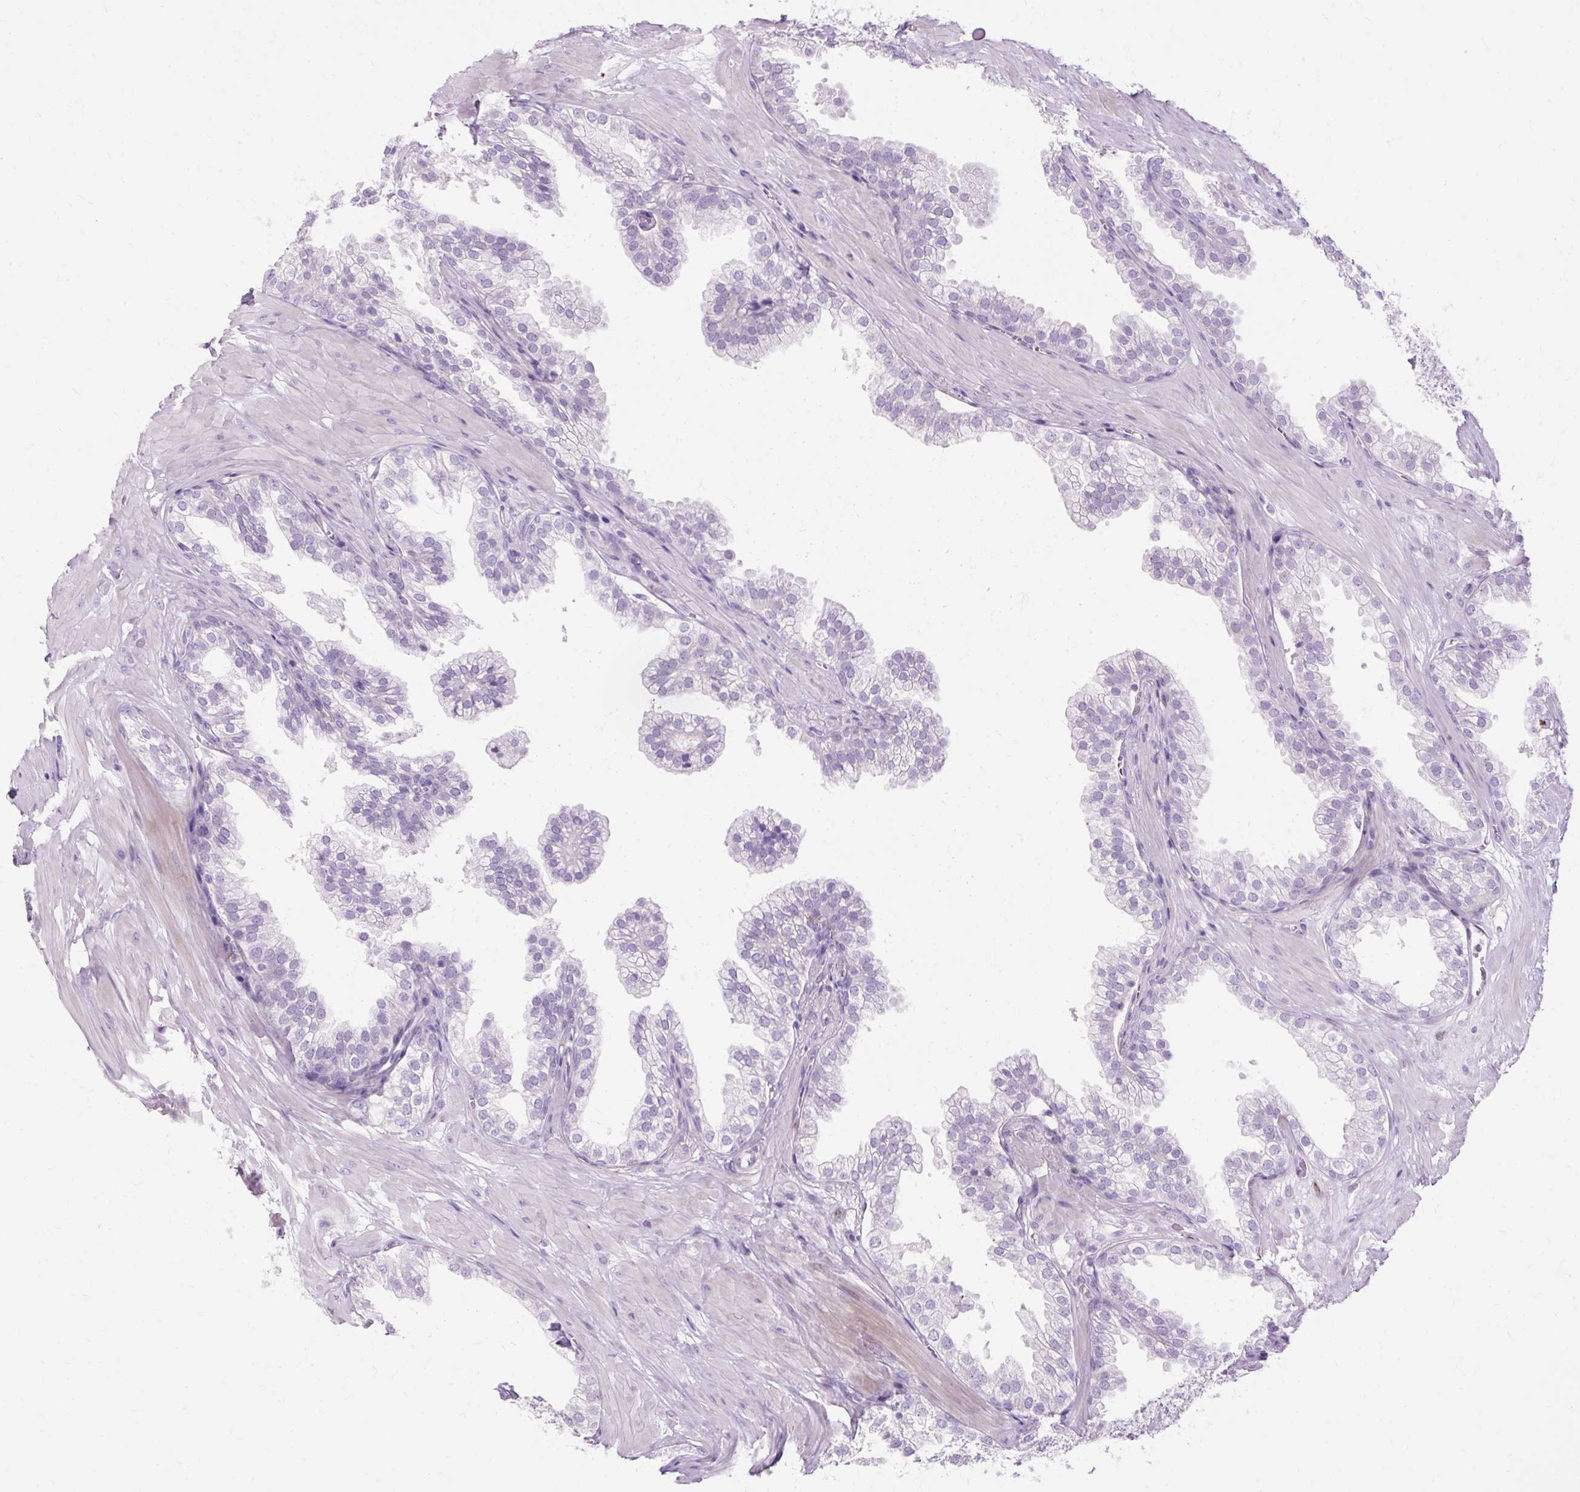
{"staining": {"intensity": "negative", "quantity": "none", "location": "none"}, "tissue": "prostate", "cell_type": "Glandular cells", "image_type": "normal", "snomed": [{"axis": "morphology", "description": "Normal tissue, NOS"}, {"axis": "topography", "description": "Prostate"}, {"axis": "topography", "description": "Peripheral nerve tissue"}], "caption": "The immunohistochemistry (IHC) micrograph has no significant expression in glandular cells of prostate. The staining was performed using DAB (3,3'-diaminobenzidine) to visualize the protein expression in brown, while the nuclei were stained in blue with hematoxylin (Magnification: 20x).", "gene": "HSD11B1", "patient": {"sex": "male", "age": 55}}